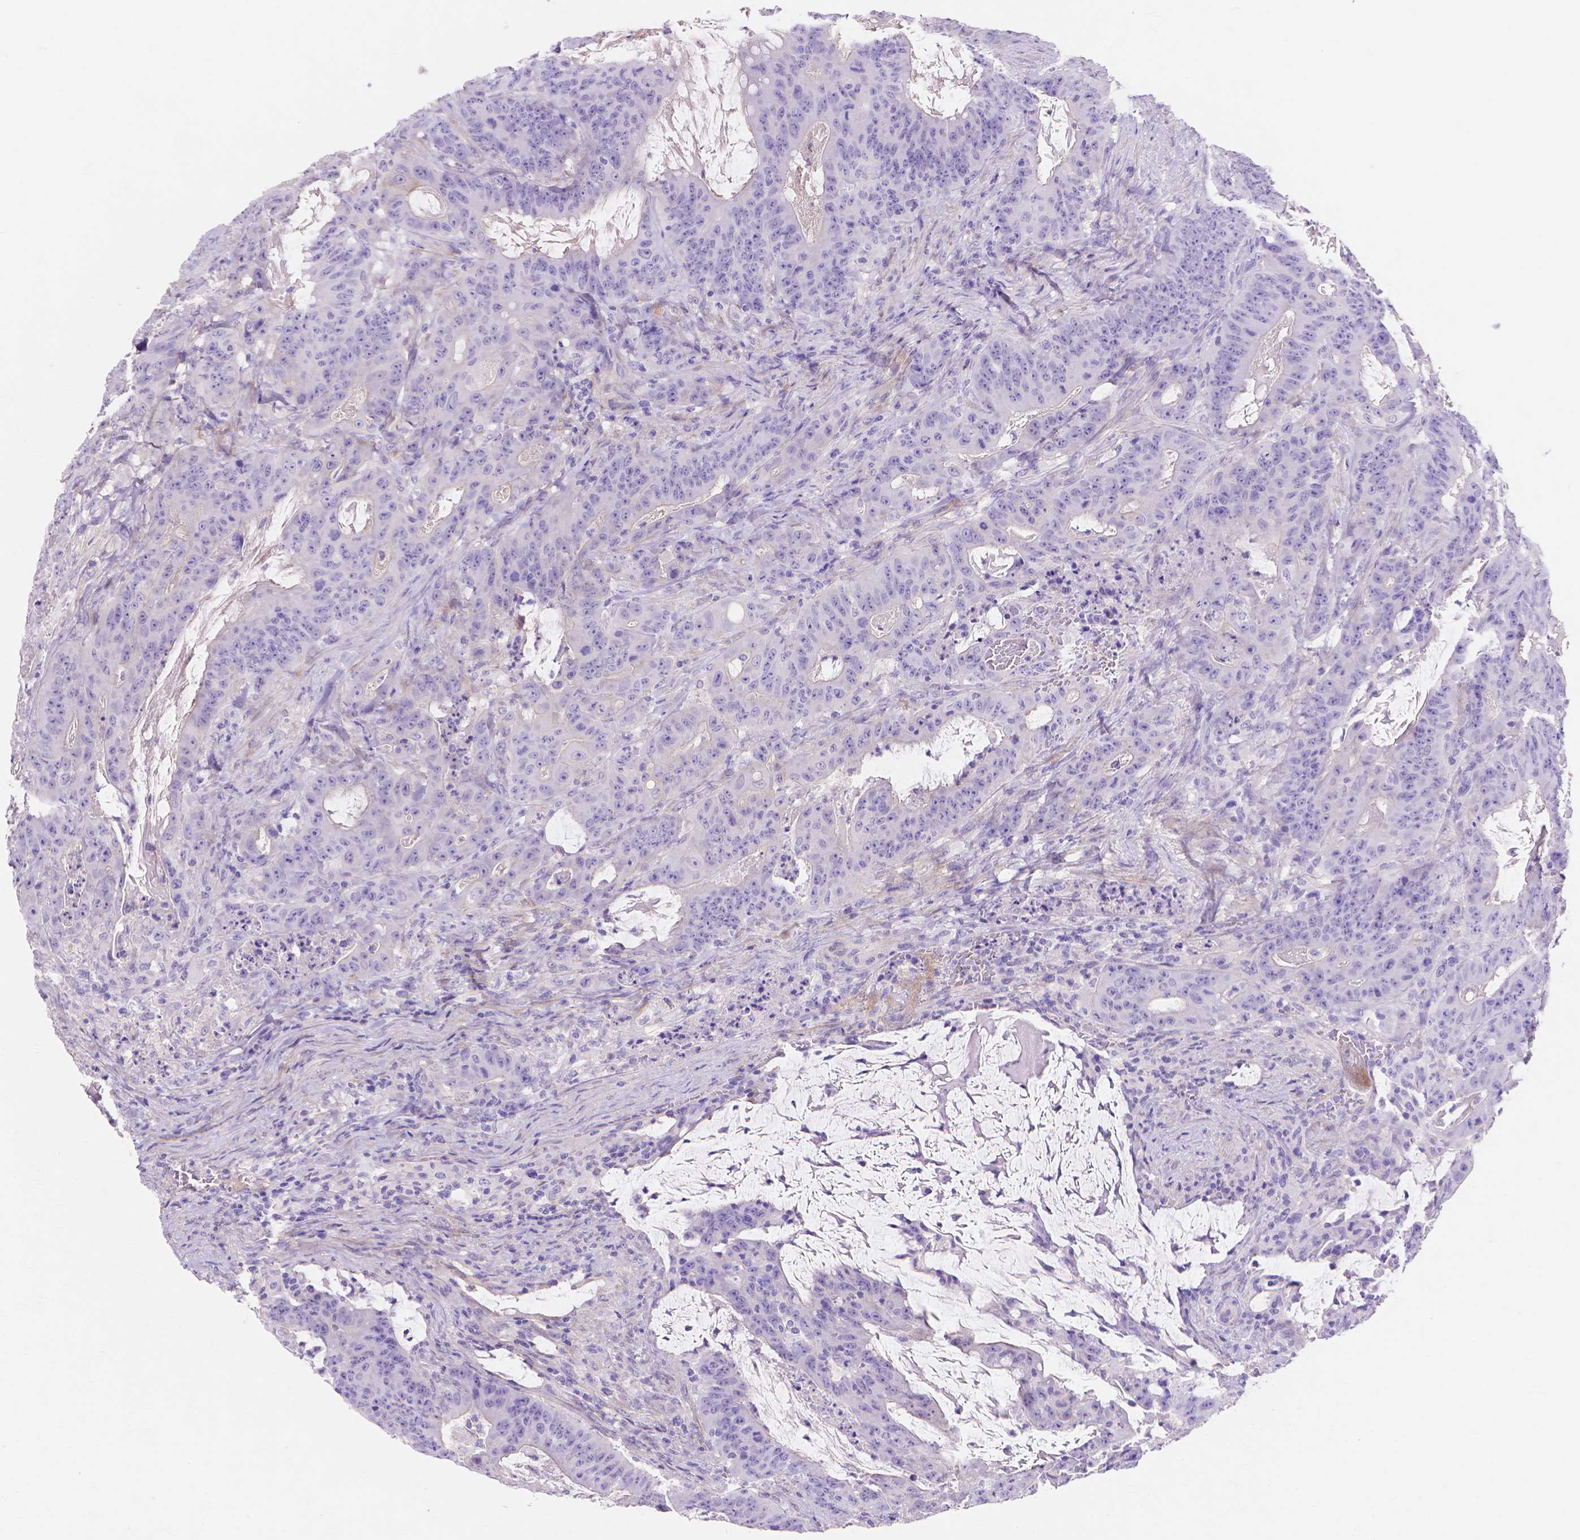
{"staining": {"intensity": "negative", "quantity": "none", "location": "none"}, "tissue": "colorectal cancer", "cell_type": "Tumor cells", "image_type": "cancer", "snomed": [{"axis": "morphology", "description": "Adenocarcinoma, NOS"}, {"axis": "topography", "description": "Colon"}], "caption": "IHC of adenocarcinoma (colorectal) exhibits no positivity in tumor cells.", "gene": "MBLAC1", "patient": {"sex": "male", "age": 33}}